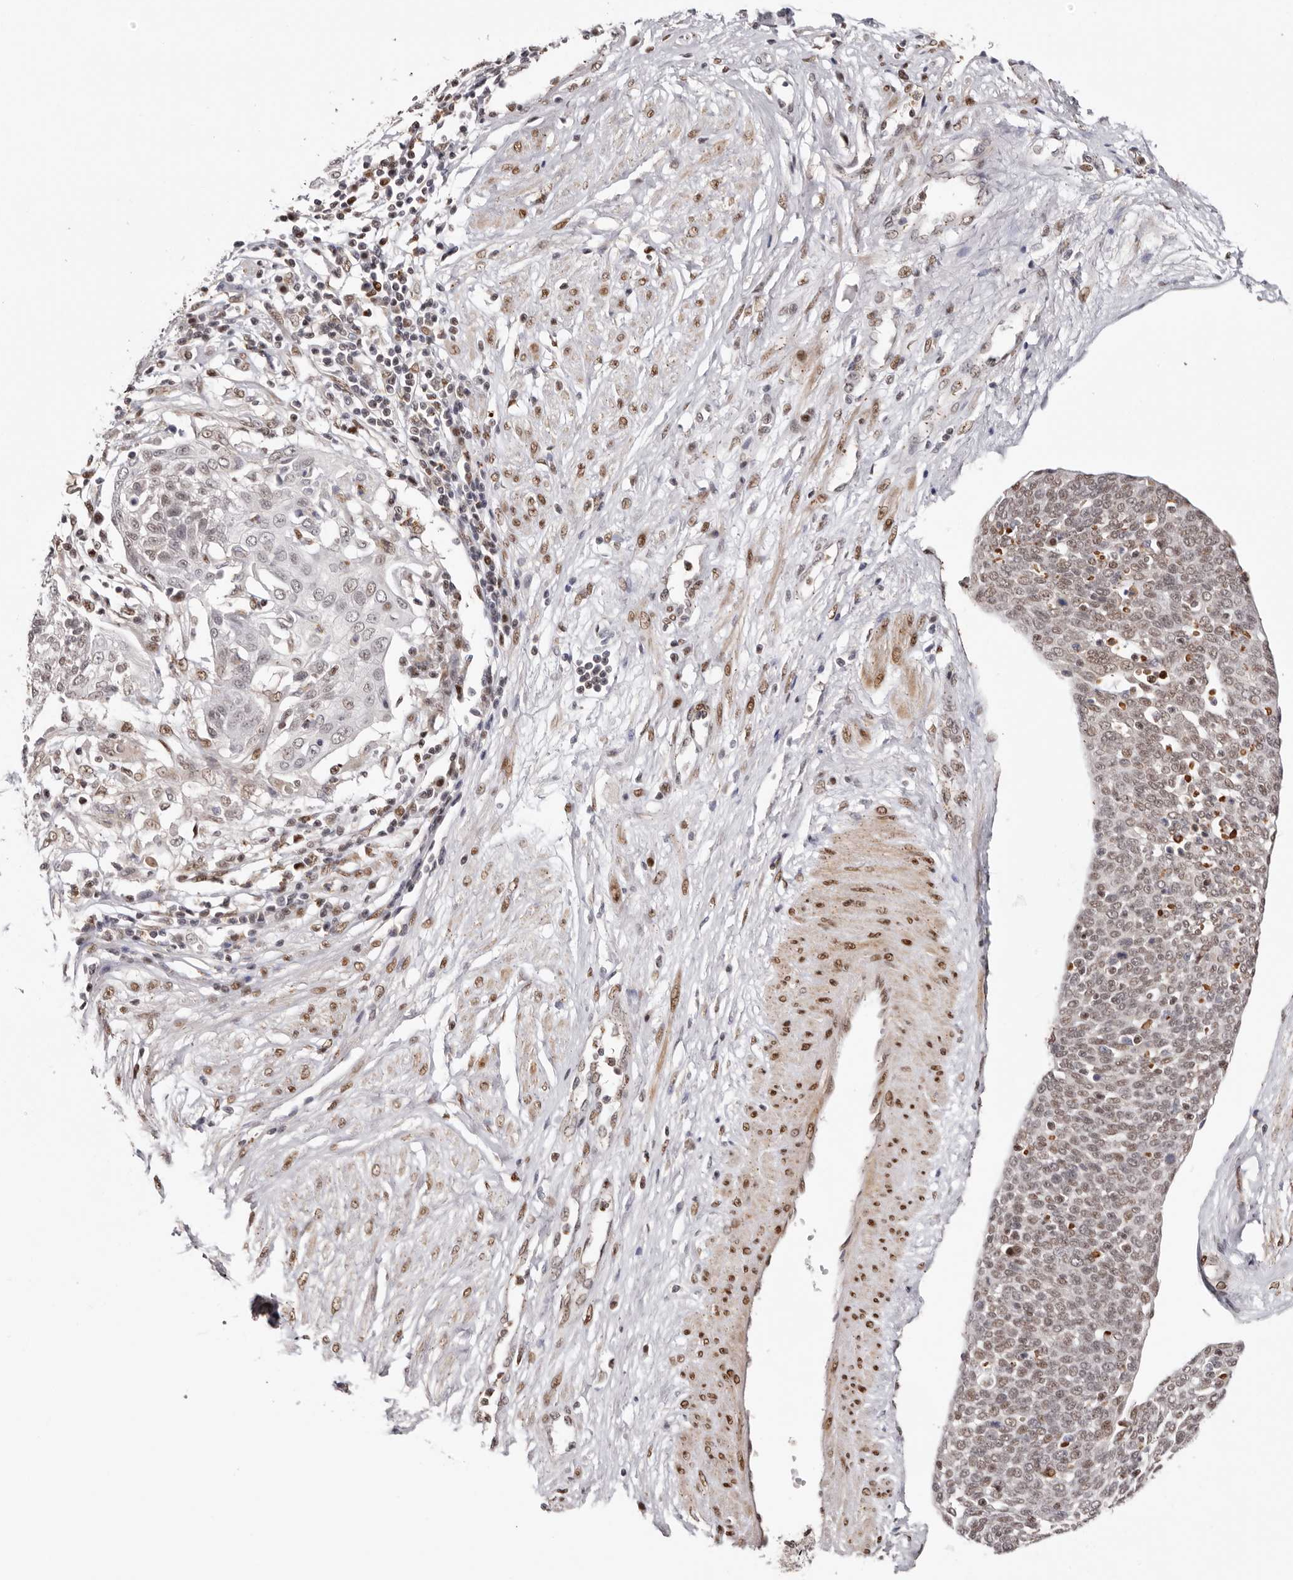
{"staining": {"intensity": "weak", "quantity": "25%-75%", "location": "nuclear"}, "tissue": "cervical cancer", "cell_type": "Tumor cells", "image_type": "cancer", "snomed": [{"axis": "morphology", "description": "Squamous cell carcinoma, NOS"}, {"axis": "topography", "description": "Cervix"}], "caption": "High-magnification brightfield microscopy of cervical cancer stained with DAB (brown) and counterstained with hematoxylin (blue). tumor cells exhibit weak nuclear expression is appreciated in about25%-75% of cells.", "gene": "SMAD7", "patient": {"sex": "female", "age": 34}}